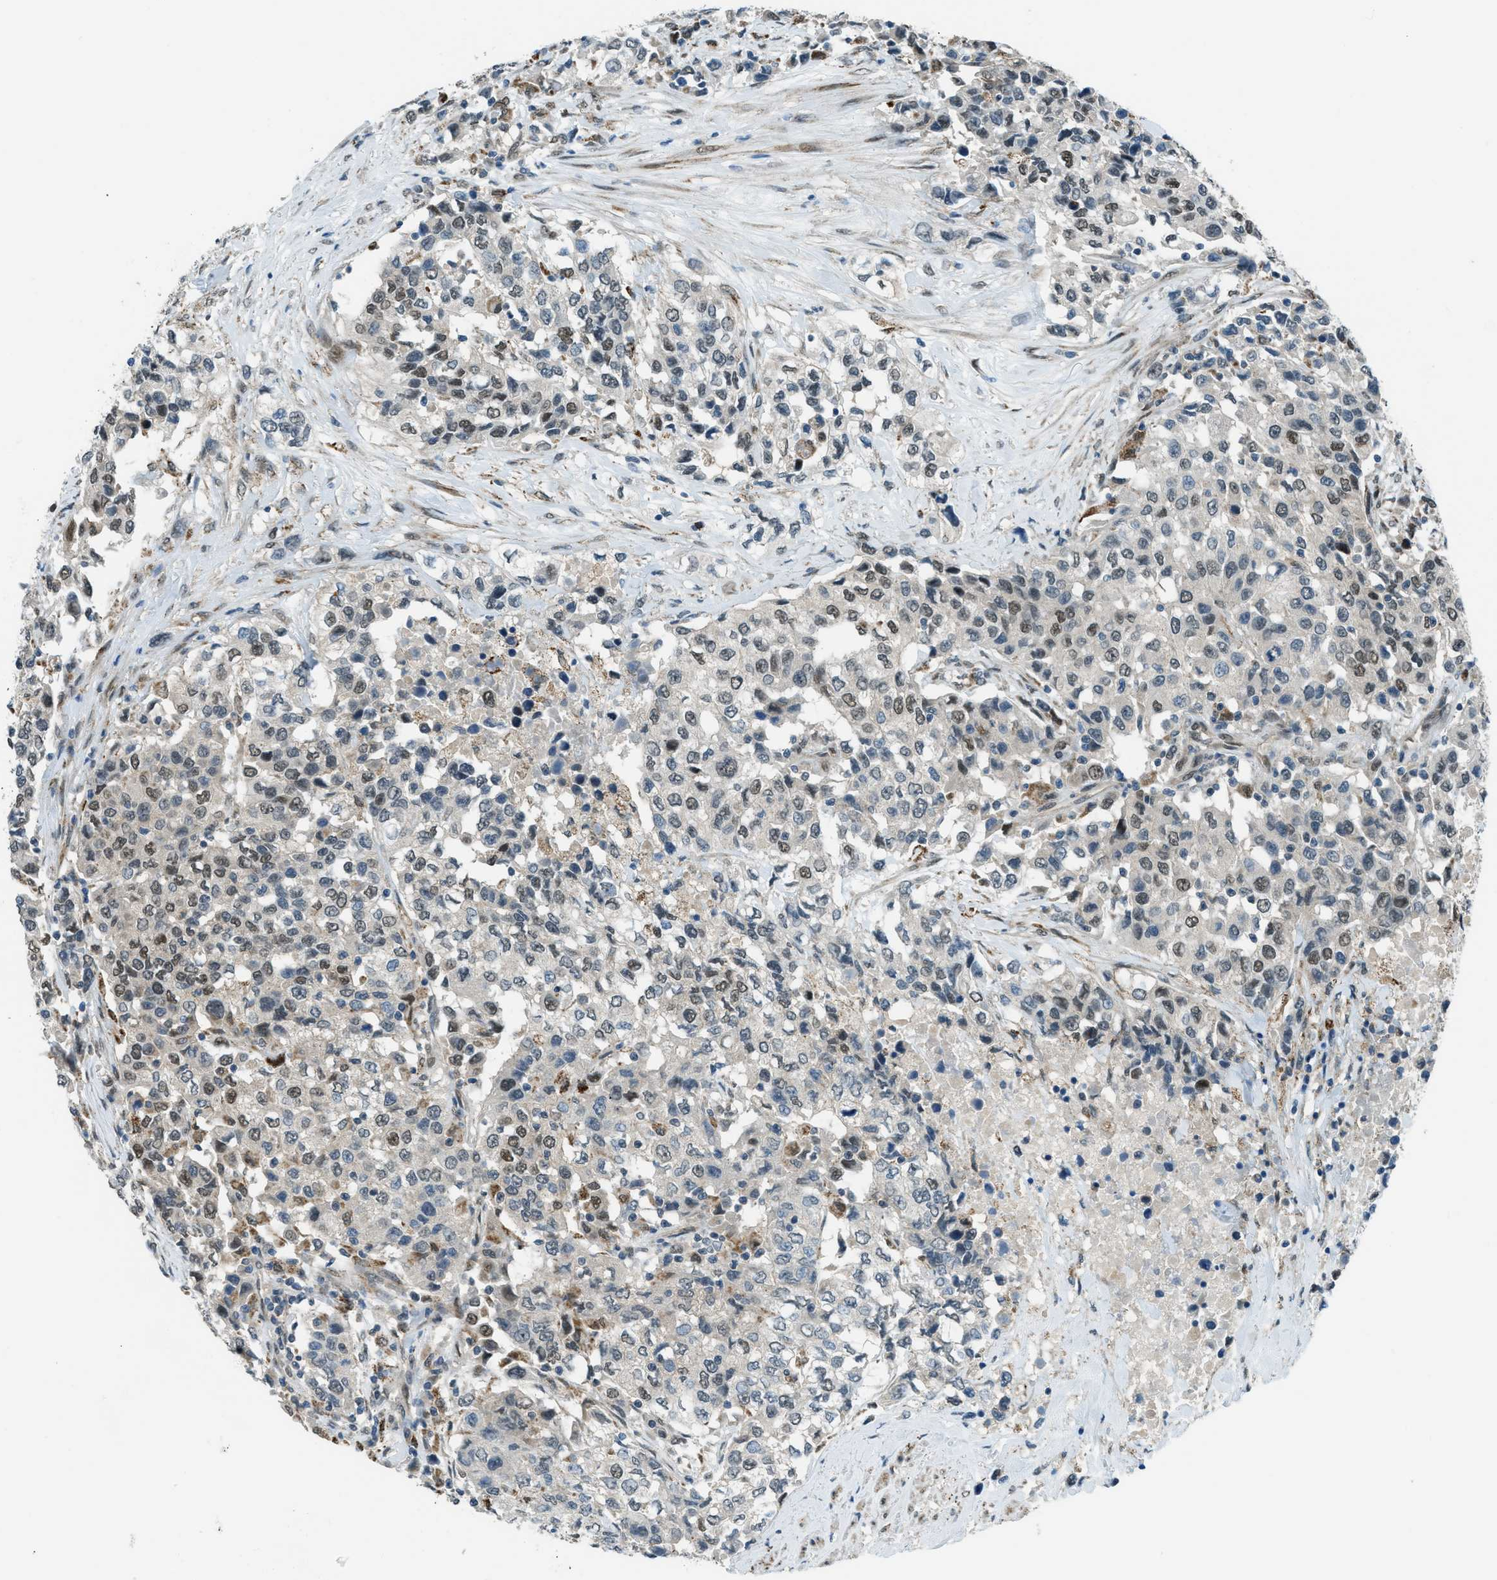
{"staining": {"intensity": "weak", "quantity": "25%-75%", "location": "nuclear"}, "tissue": "urothelial cancer", "cell_type": "Tumor cells", "image_type": "cancer", "snomed": [{"axis": "morphology", "description": "Urothelial carcinoma, High grade"}, {"axis": "topography", "description": "Urinary bladder"}], "caption": "Immunohistochemistry (IHC) image of neoplastic tissue: urothelial cancer stained using immunohistochemistry (IHC) shows low levels of weak protein expression localized specifically in the nuclear of tumor cells, appearing as a nuclear brown color.", "gene": "NPEPL1", "patient": {"sex": "female", "age": 80}}